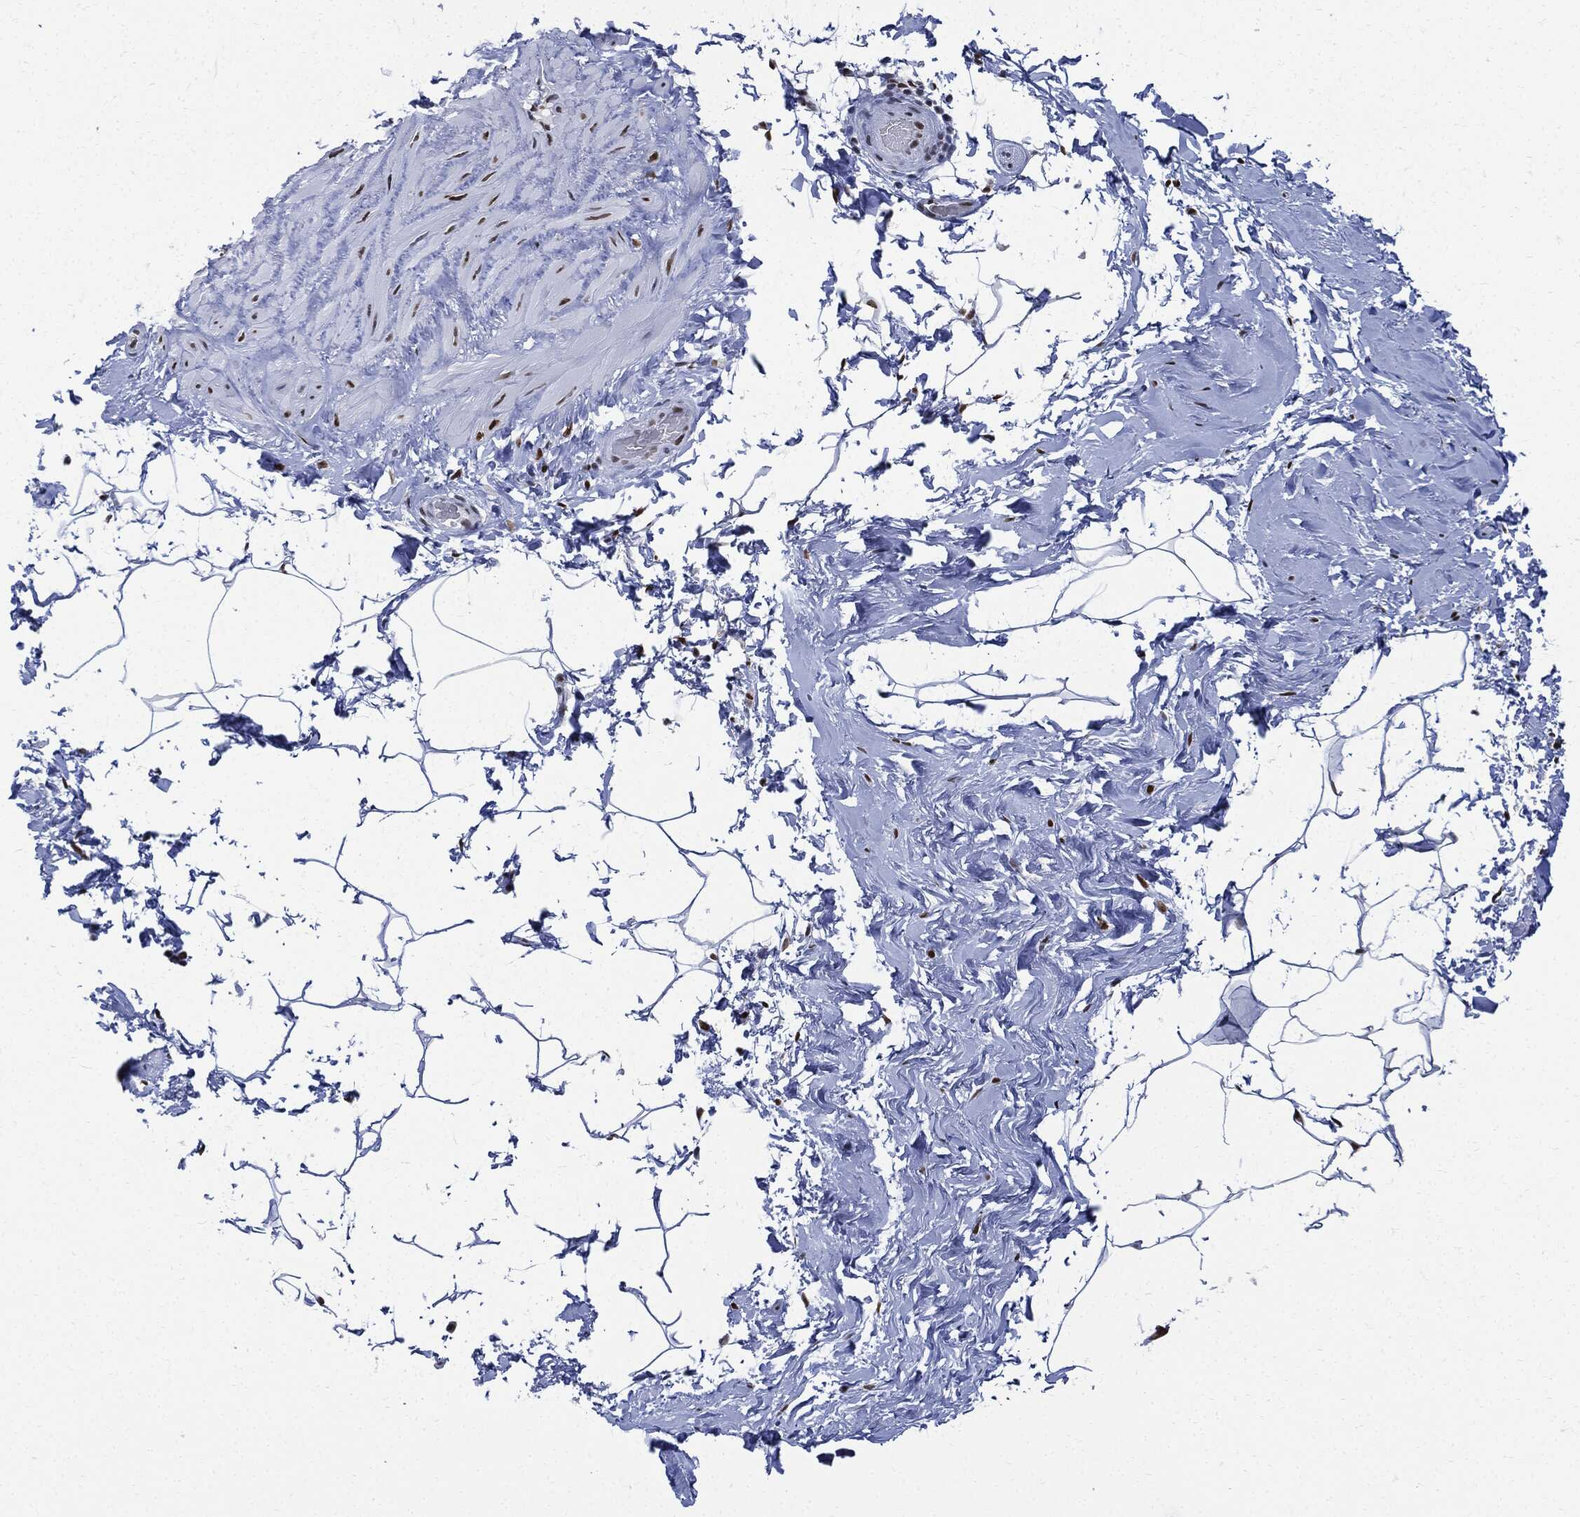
{"staining": {"intensity": "strong", "quantity": "<25%", "location": "nuclear"}, "tissue": "adipose tissue", "cell_type": "Adipocytes", "image_type": "normal", "snomed": [{"axis": "morphology", "description": "Normal tissue, NOS"}, {"axis": "topography", "description": "Soft tissue"}, {"axis": "topography", "description": "Vascular tissue"}], "caption": "Protein expression analysis of unremarkable adipose tissue reveals strong nuclear staining in approximately <25% of adipocytes. Nuclei are stained in blue.", "gene": "PCNA", "patient": {"sex": "male", "age": 41}}